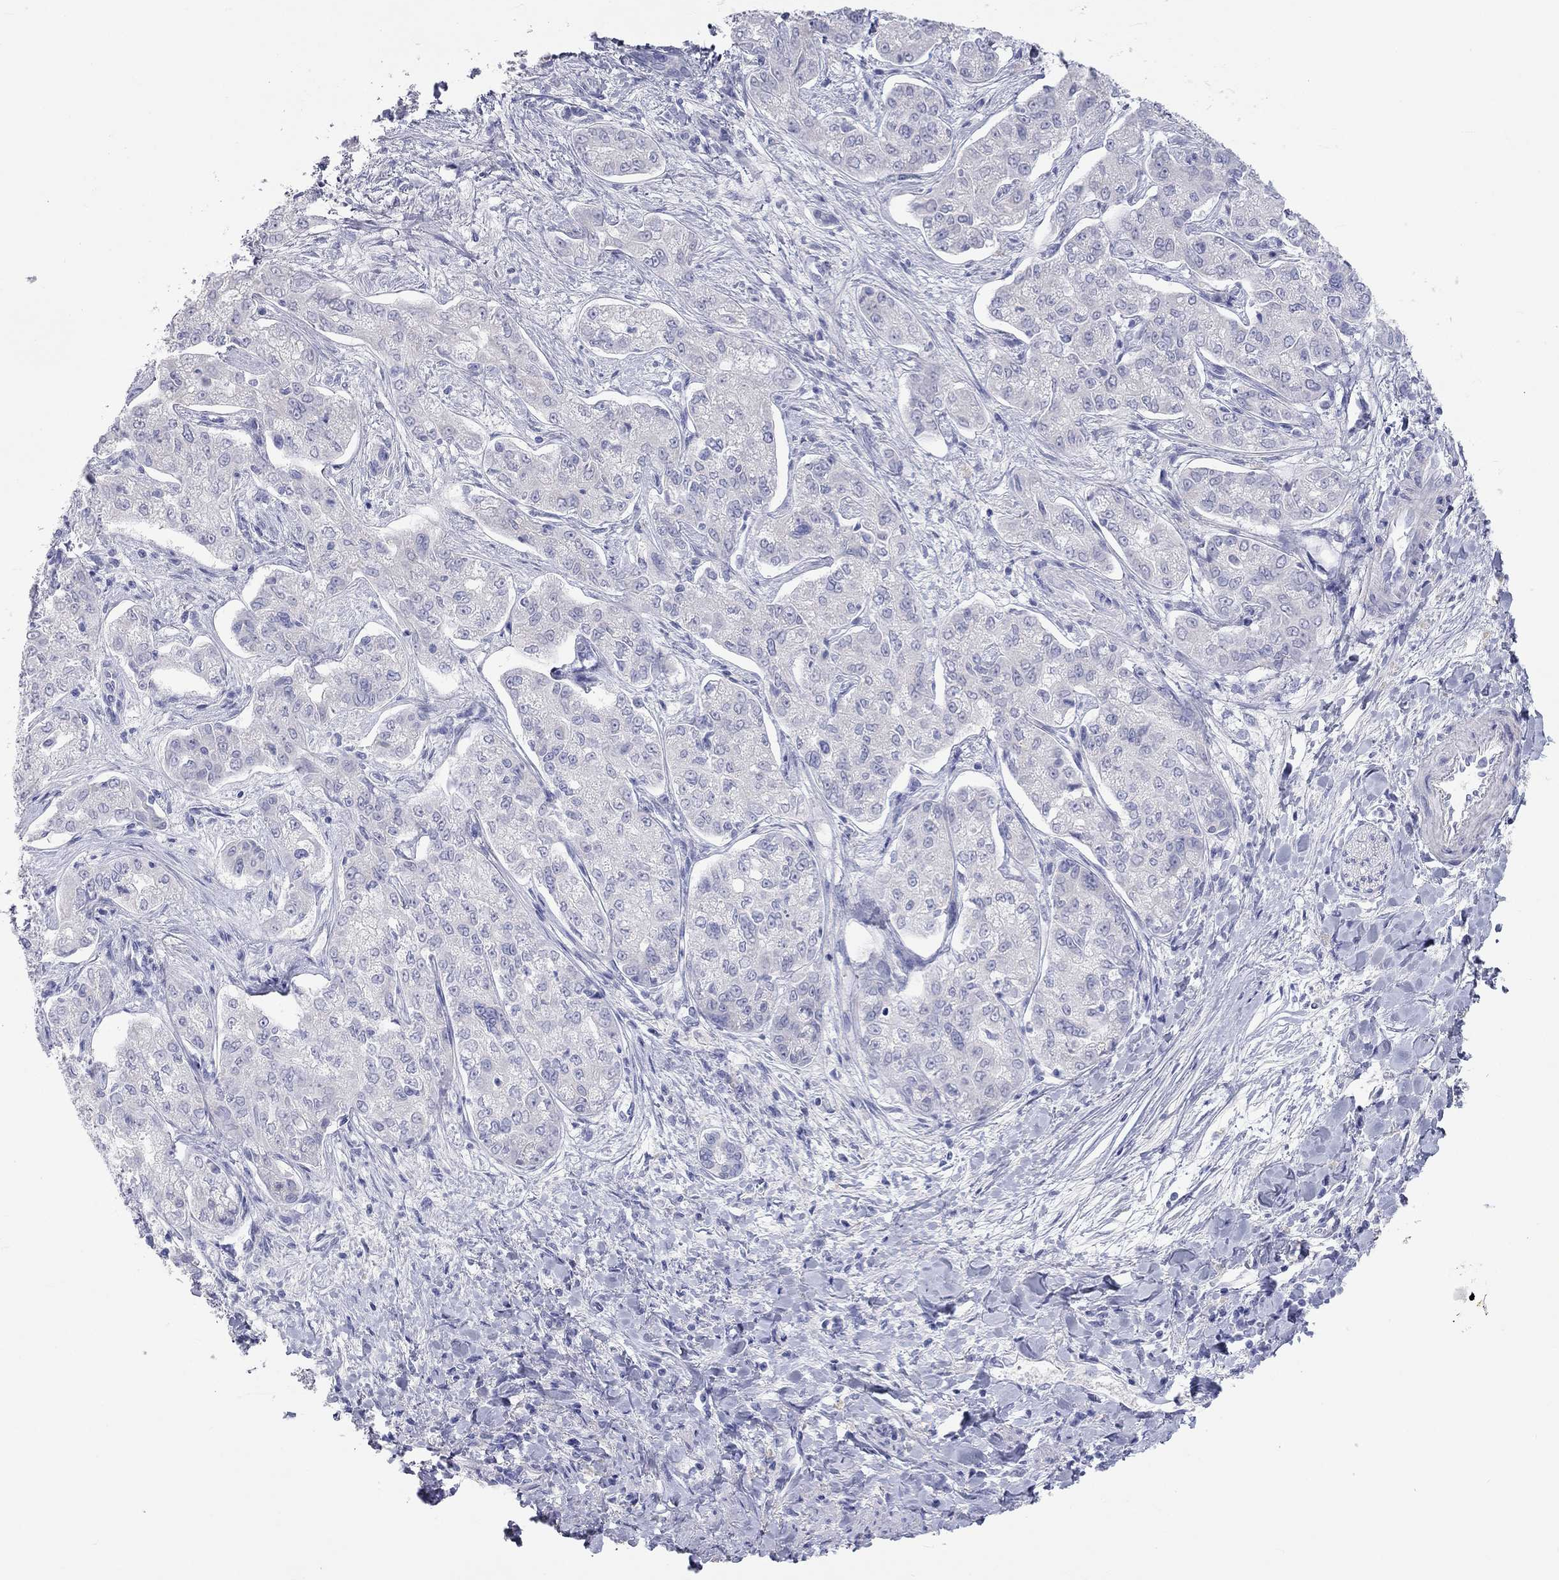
{"staining": {"intensity": "negative", "quantity": "none", "location": "none"}, "tissue": "liver cancer", "cell_type": "Tumor cells", "image_type": "cancer", "snomed": [{"axis": "morphology", "description": "Cholangiocarcinoma"}, {"axis": "topography", "description": "Liver"}], "caption": "Liver cancer stained for a protein using immunohistochemistry exhibits no staining tumor cells.", "gene": "PCDHGC5", "patient": {"sex": "female", "age": 47}}